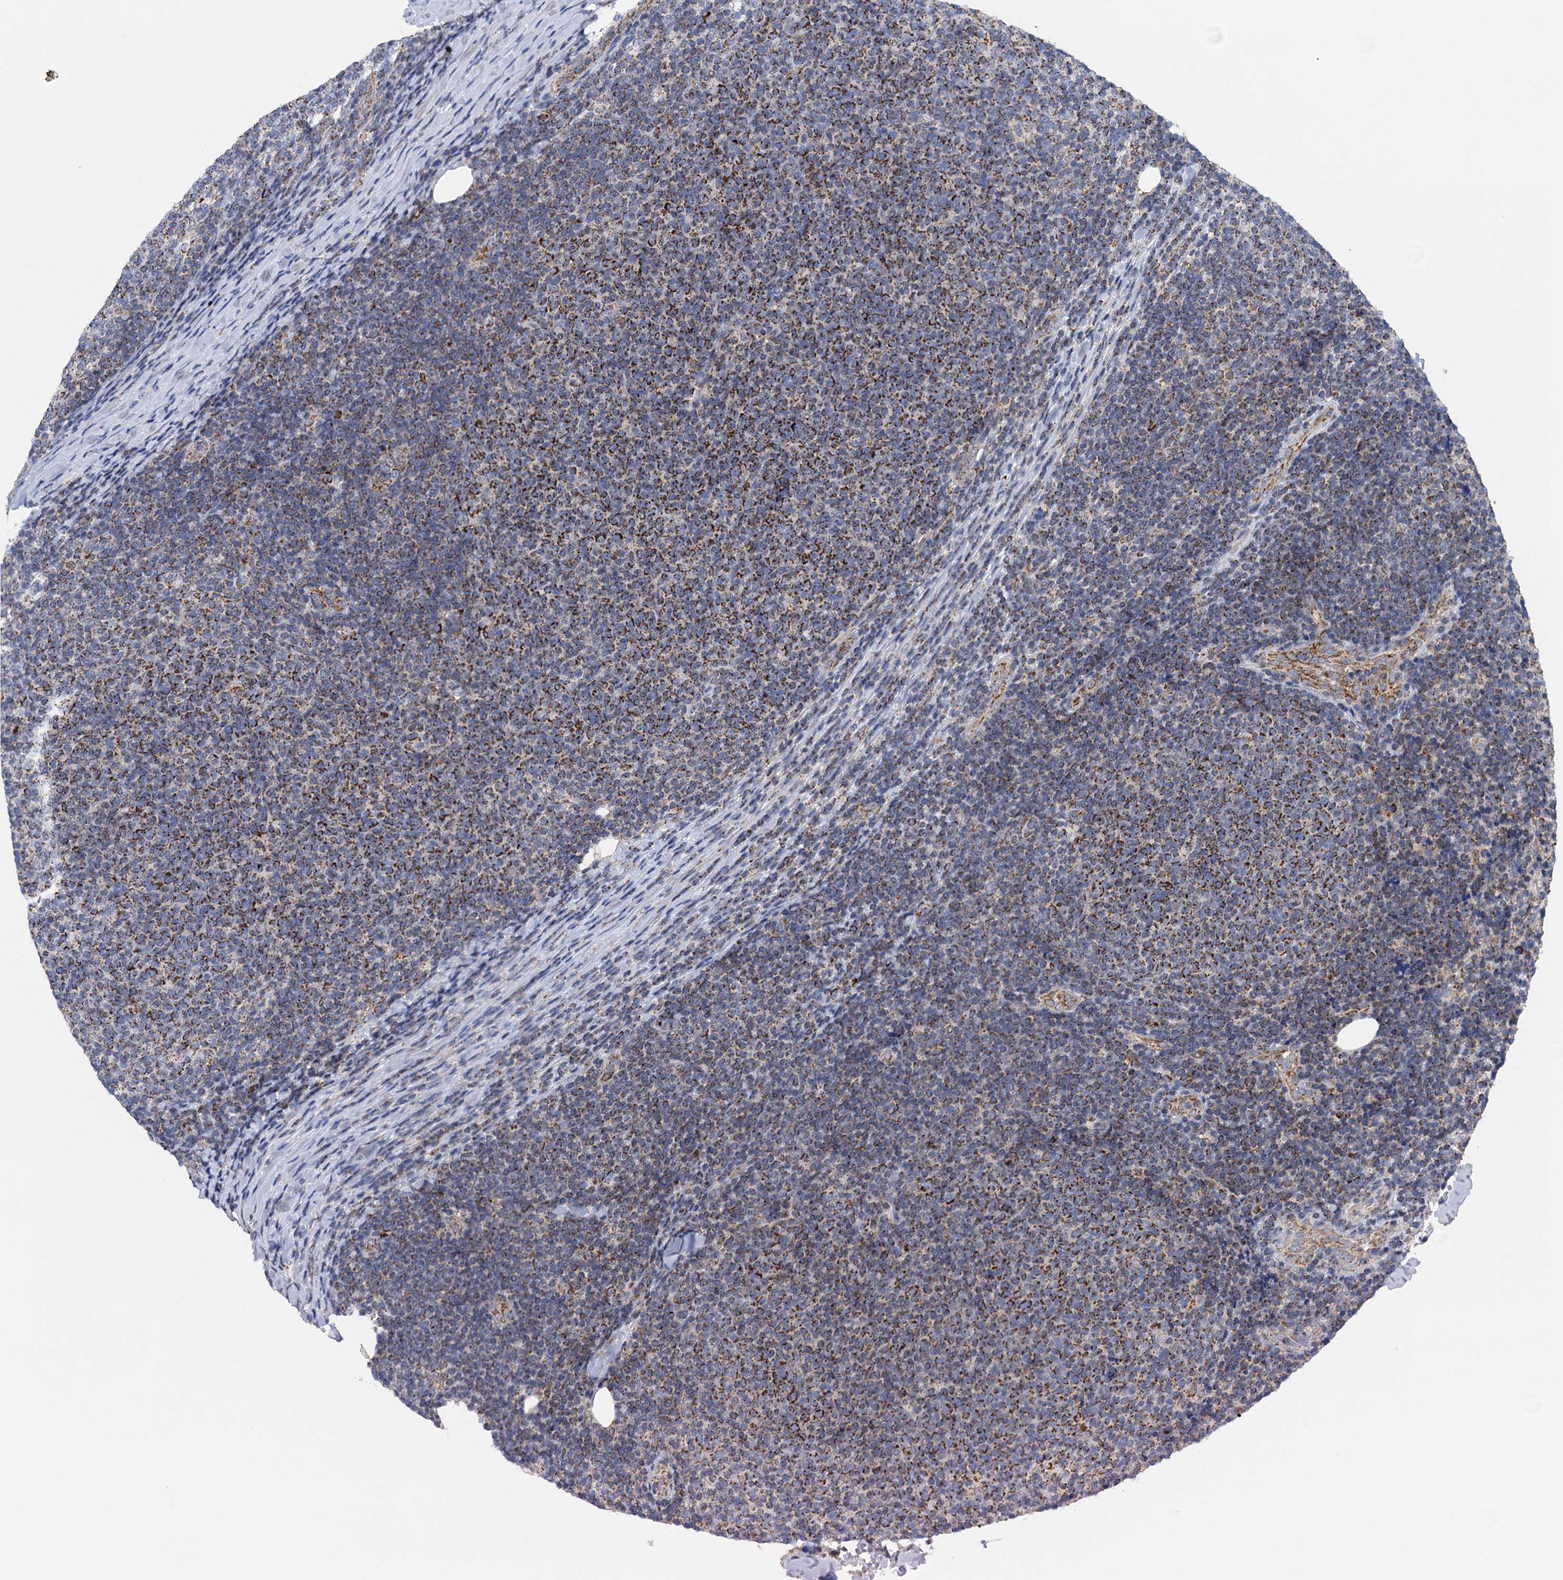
{"staining": {"intensity": "moderate", "quantity": "25%-75%", "location": "cytoplasmic/membranous"}, "tissue": "lymphoma", "cell_type": "Tumor cells", "image_type": "cancer", "snomed": [{"axis": "morphology", "description": "Malignant lymphoma, non-Hodgkin's type, Low grade"}, {"axis": "topography", "description": "Lymph node"}], "caption": "The micrograph reveals a brown stain indicating the presence of a protein in the cytoplasmic/membranous of tumor cells in low-grade malignant lymphoma, non-Hodgkin's type.", "gene": "PTCD3", "patient": {"sex": "male", "age": 66}}